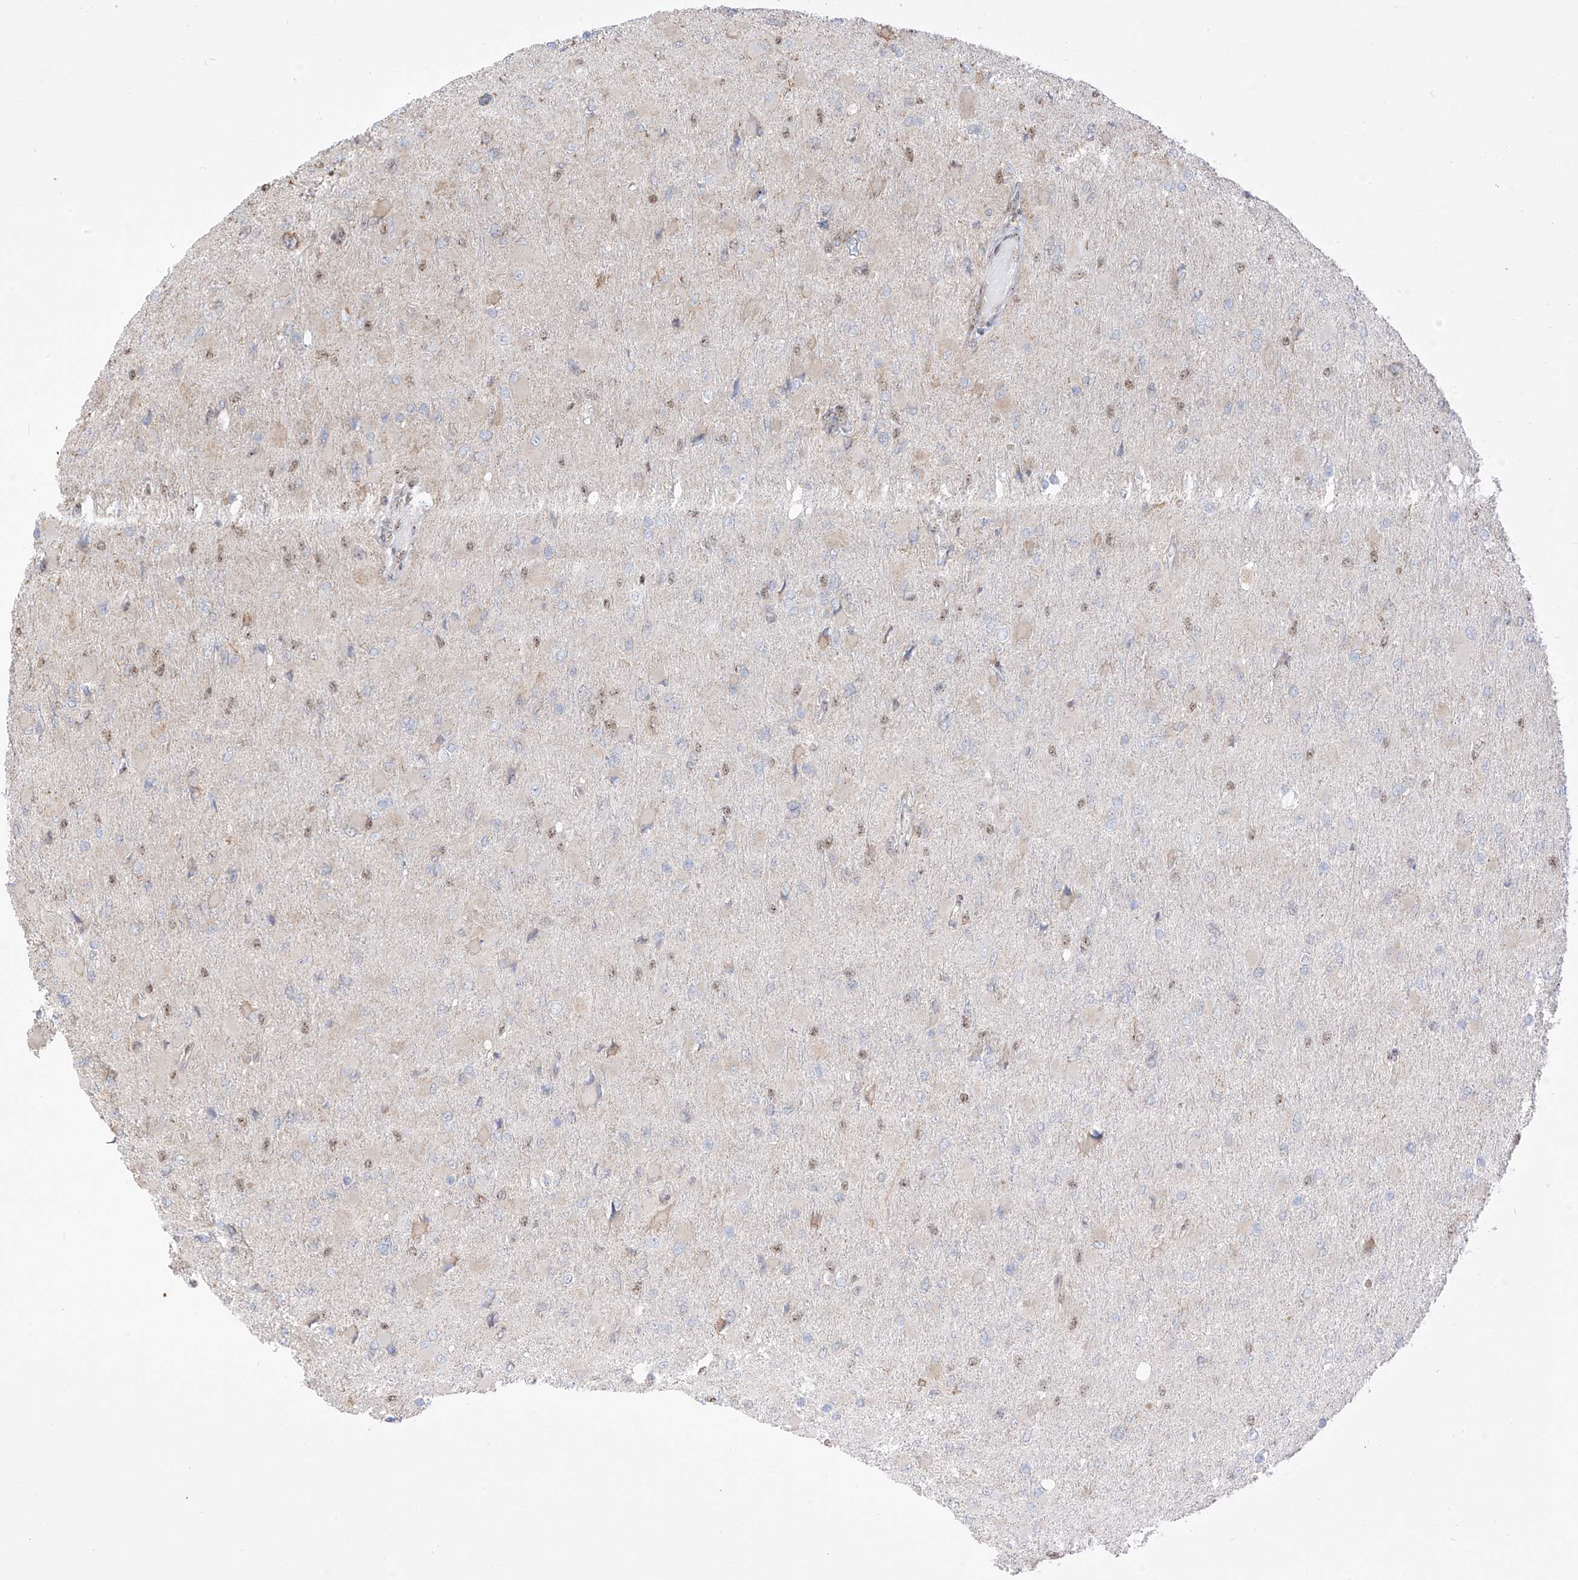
{"staining": {"intensity": "negative", "quantity": "none", "location": "none"}, "tissue": "glioma", "cell_type": "Tumor cells", "image_type": "cancer", "snomed": [{"axis": "morphology", "description": "Glioma, malignant, High grade"}, {"axis": "topography", "description": "Cerebral cortex"}], "caption": "High magnification brightfield microscopy of glioma stained with DAB (3,3'-diaminobenzidine) (brown) and counterstained with hematoxylin (blue): tumor cells show no significant positivity.", "gene": "ZBTB8A", "patient": {"sex": "female", "age": 36}}